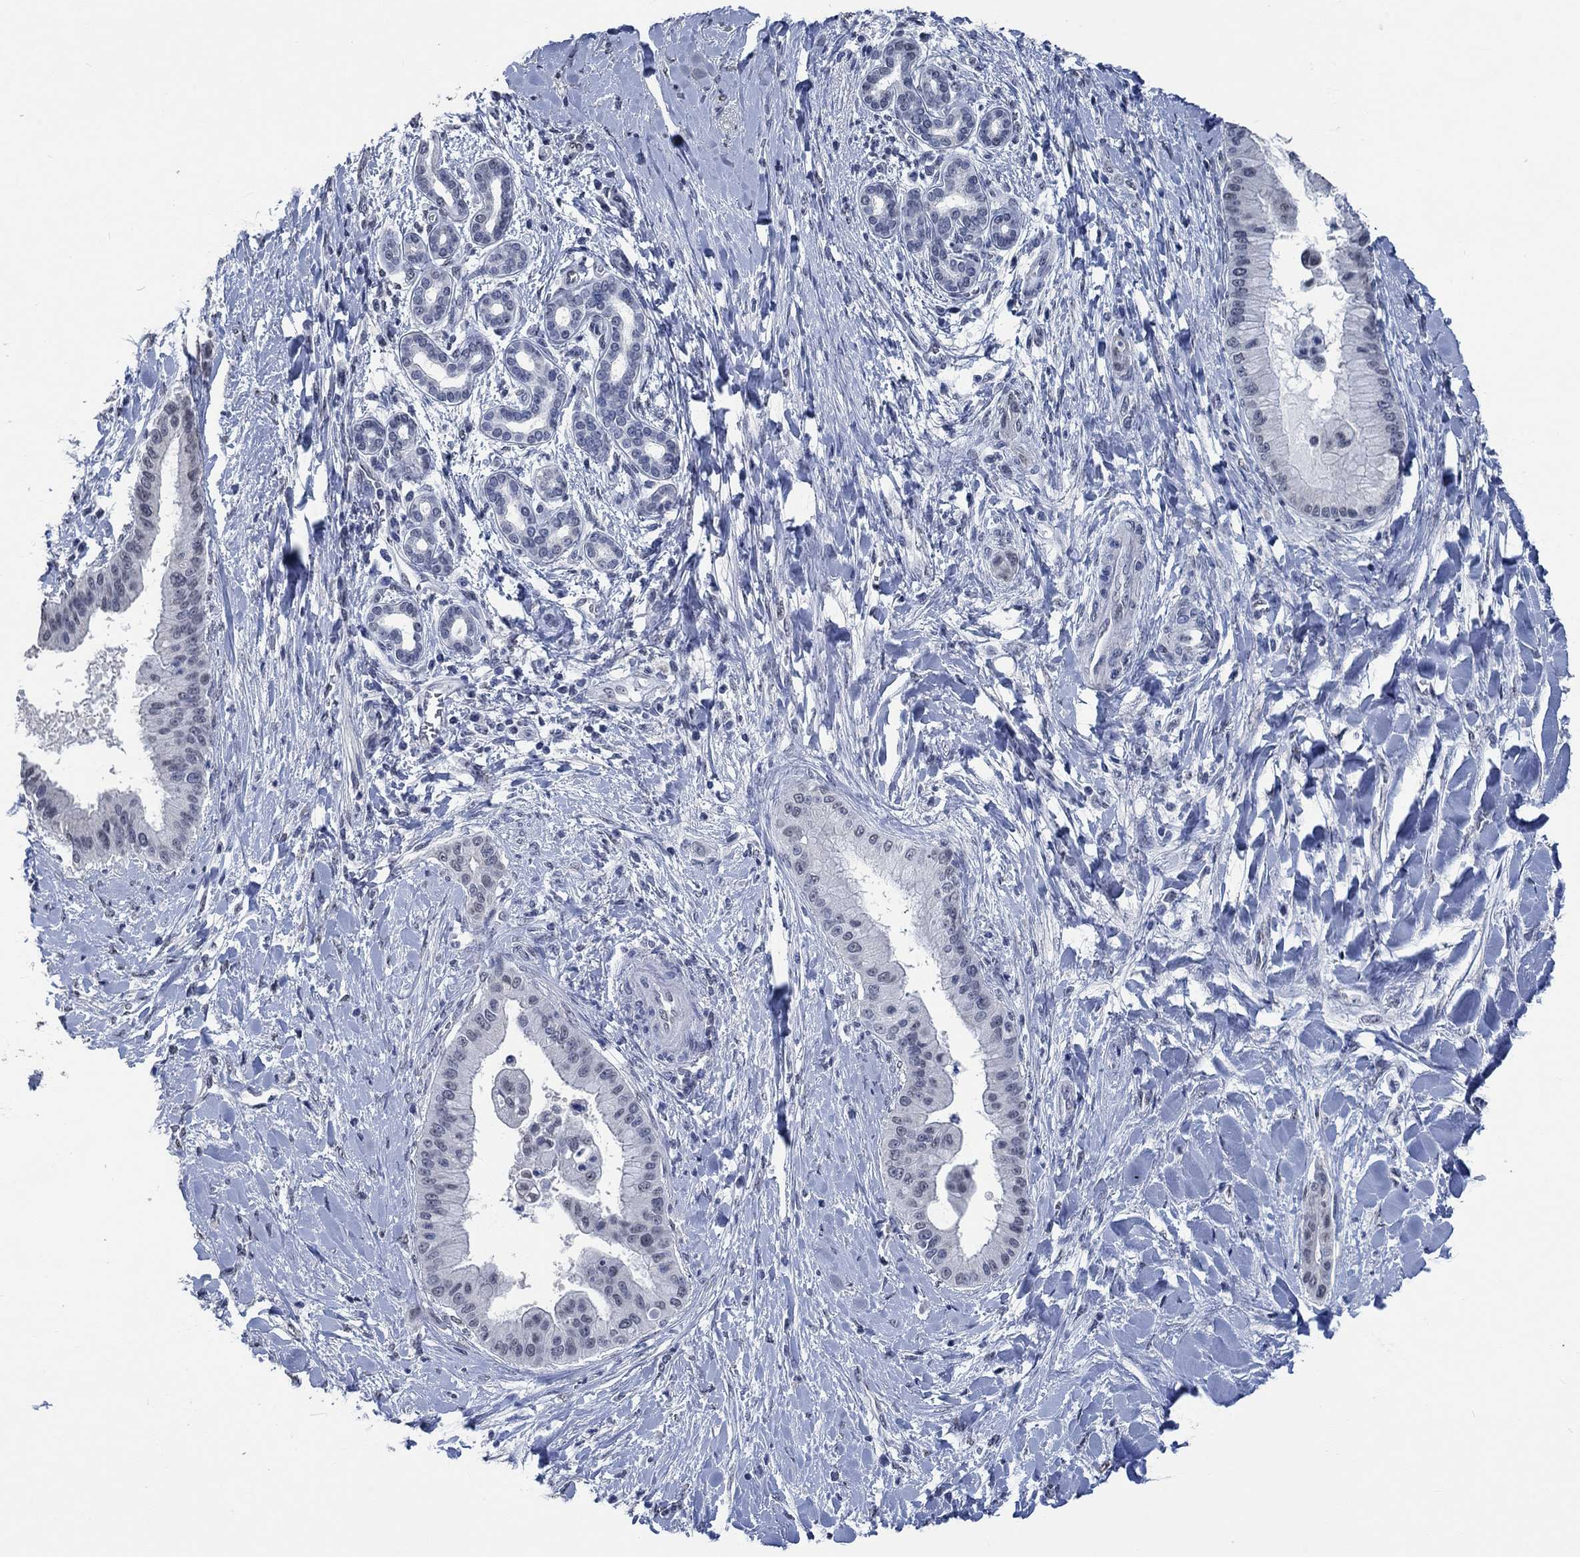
{"staining": {"intensity": "negative", "quantity": "none", "location": "none"}, "tissue": "liver cancer", "cell_type": "Tumor cells", "image_type": "cancer", "snomed": [{"axis": "morphology", "description": "Cholangiocarcinoma"}, {"axis": "topography", "description": "Liver"}], "caption": "An IHC image of liver cancer (cholangiocarcinoma) is shown. There is no staining in tumor cells of liver cancer (cholangiocarcinoma).", "gene": "OBSCN", "patient": {"sex": "female", "age": 54}}